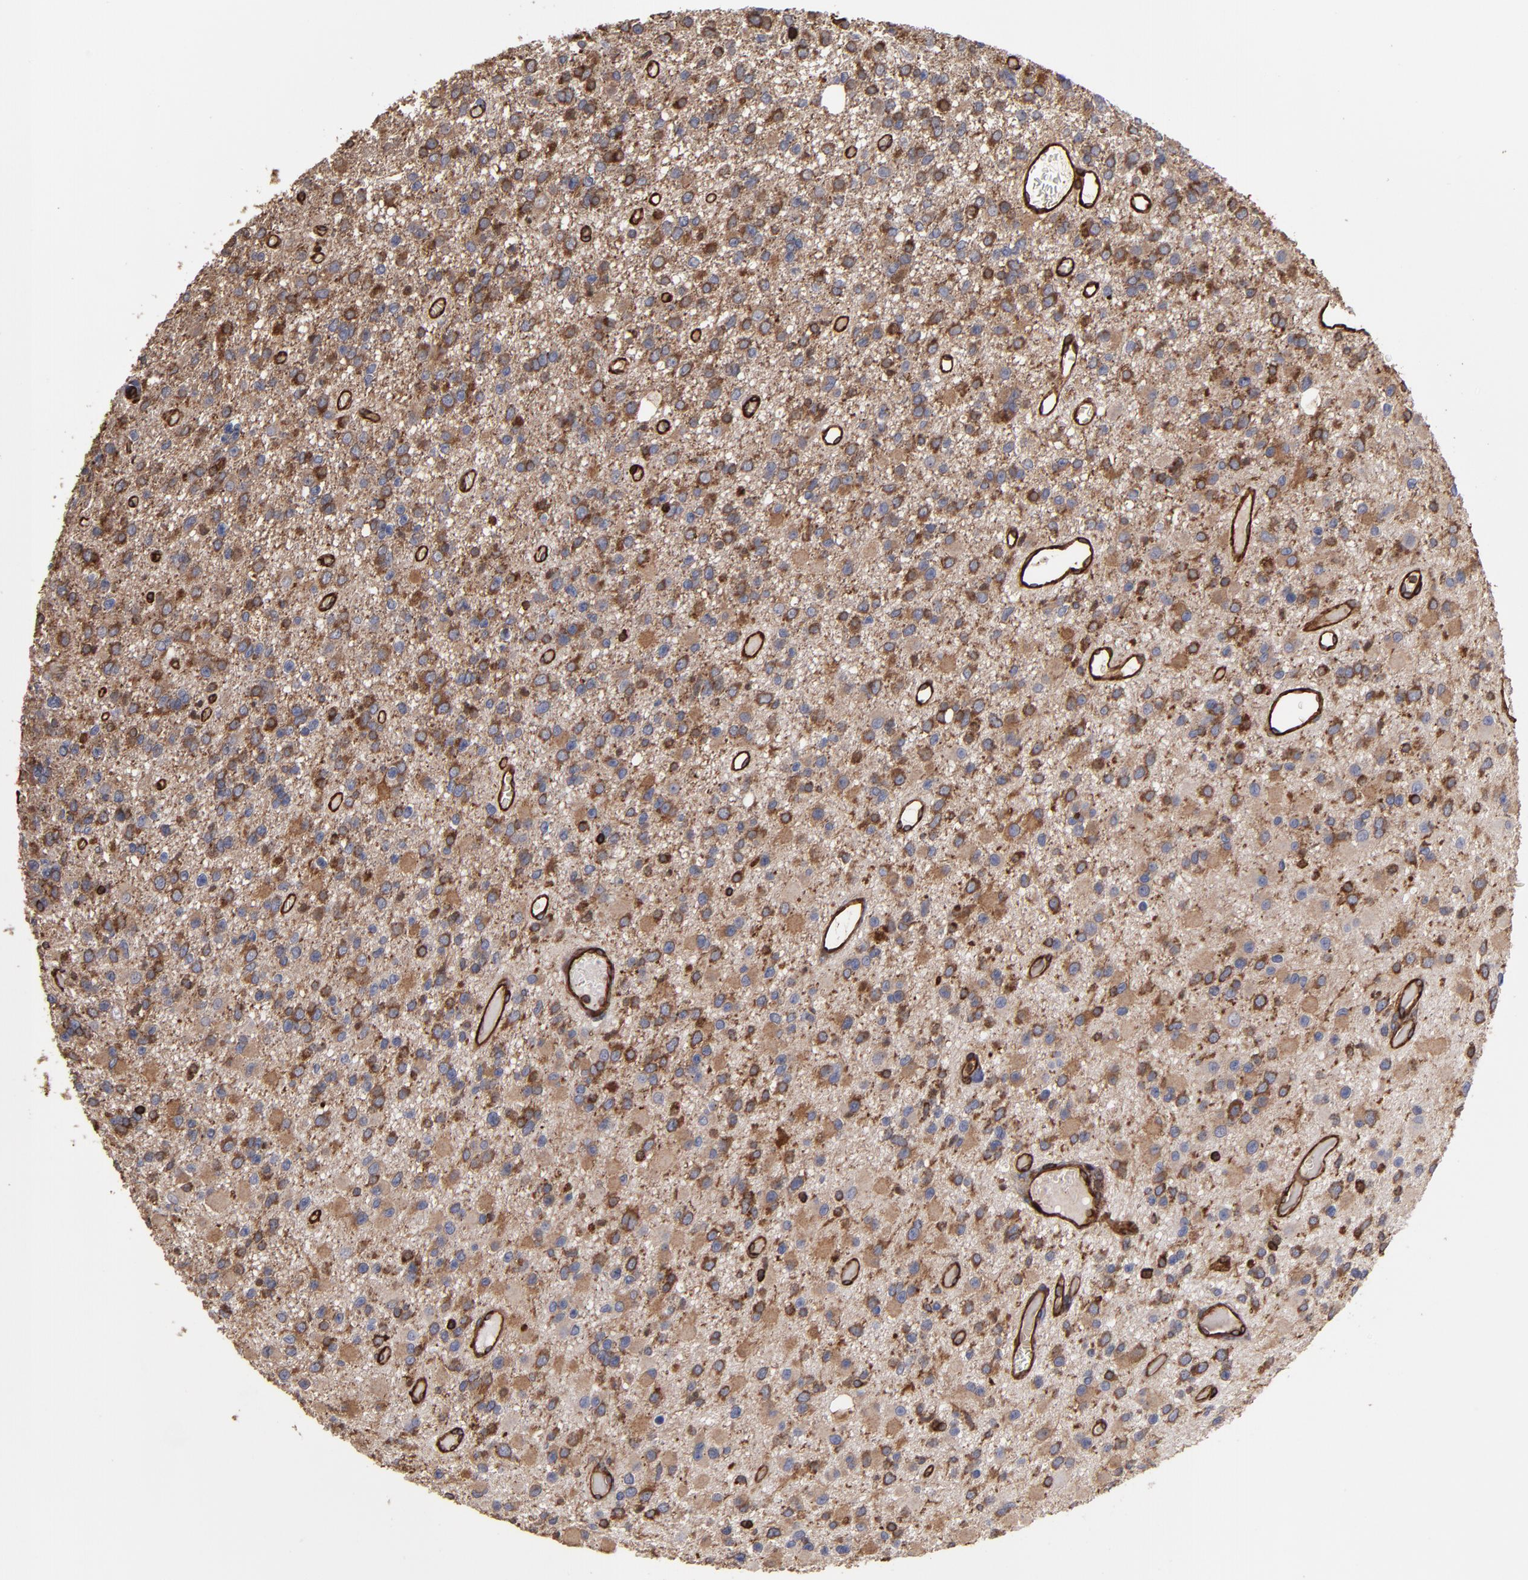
{"staining": {"intensity": "moderate", "quantity": ">75%", "location": "cytoplasmic/membranous"}, "tissue": "glioma", "cell_type": "Tumor cells", "image_type": "cancer", "snomed": [{"axis": "morphology", "description": "Glioma, malignant, Low grade"}, {"axis": "topography", "description": "Brain"}], "caption": "The photomicrograph shows immunohistochemical staining of malignant low-grade glioma. There is moderate cytoplasmic/membranous expression is appreciated in about >75% of tumor cells. The staining was performed using DAB to visualize the protein expression in brown, while the nuclei were stained in blue with hematoxylin (Magnification: 20x).", "gene": "ACTN4", "patient": {"sex": "male", "age": 42}}